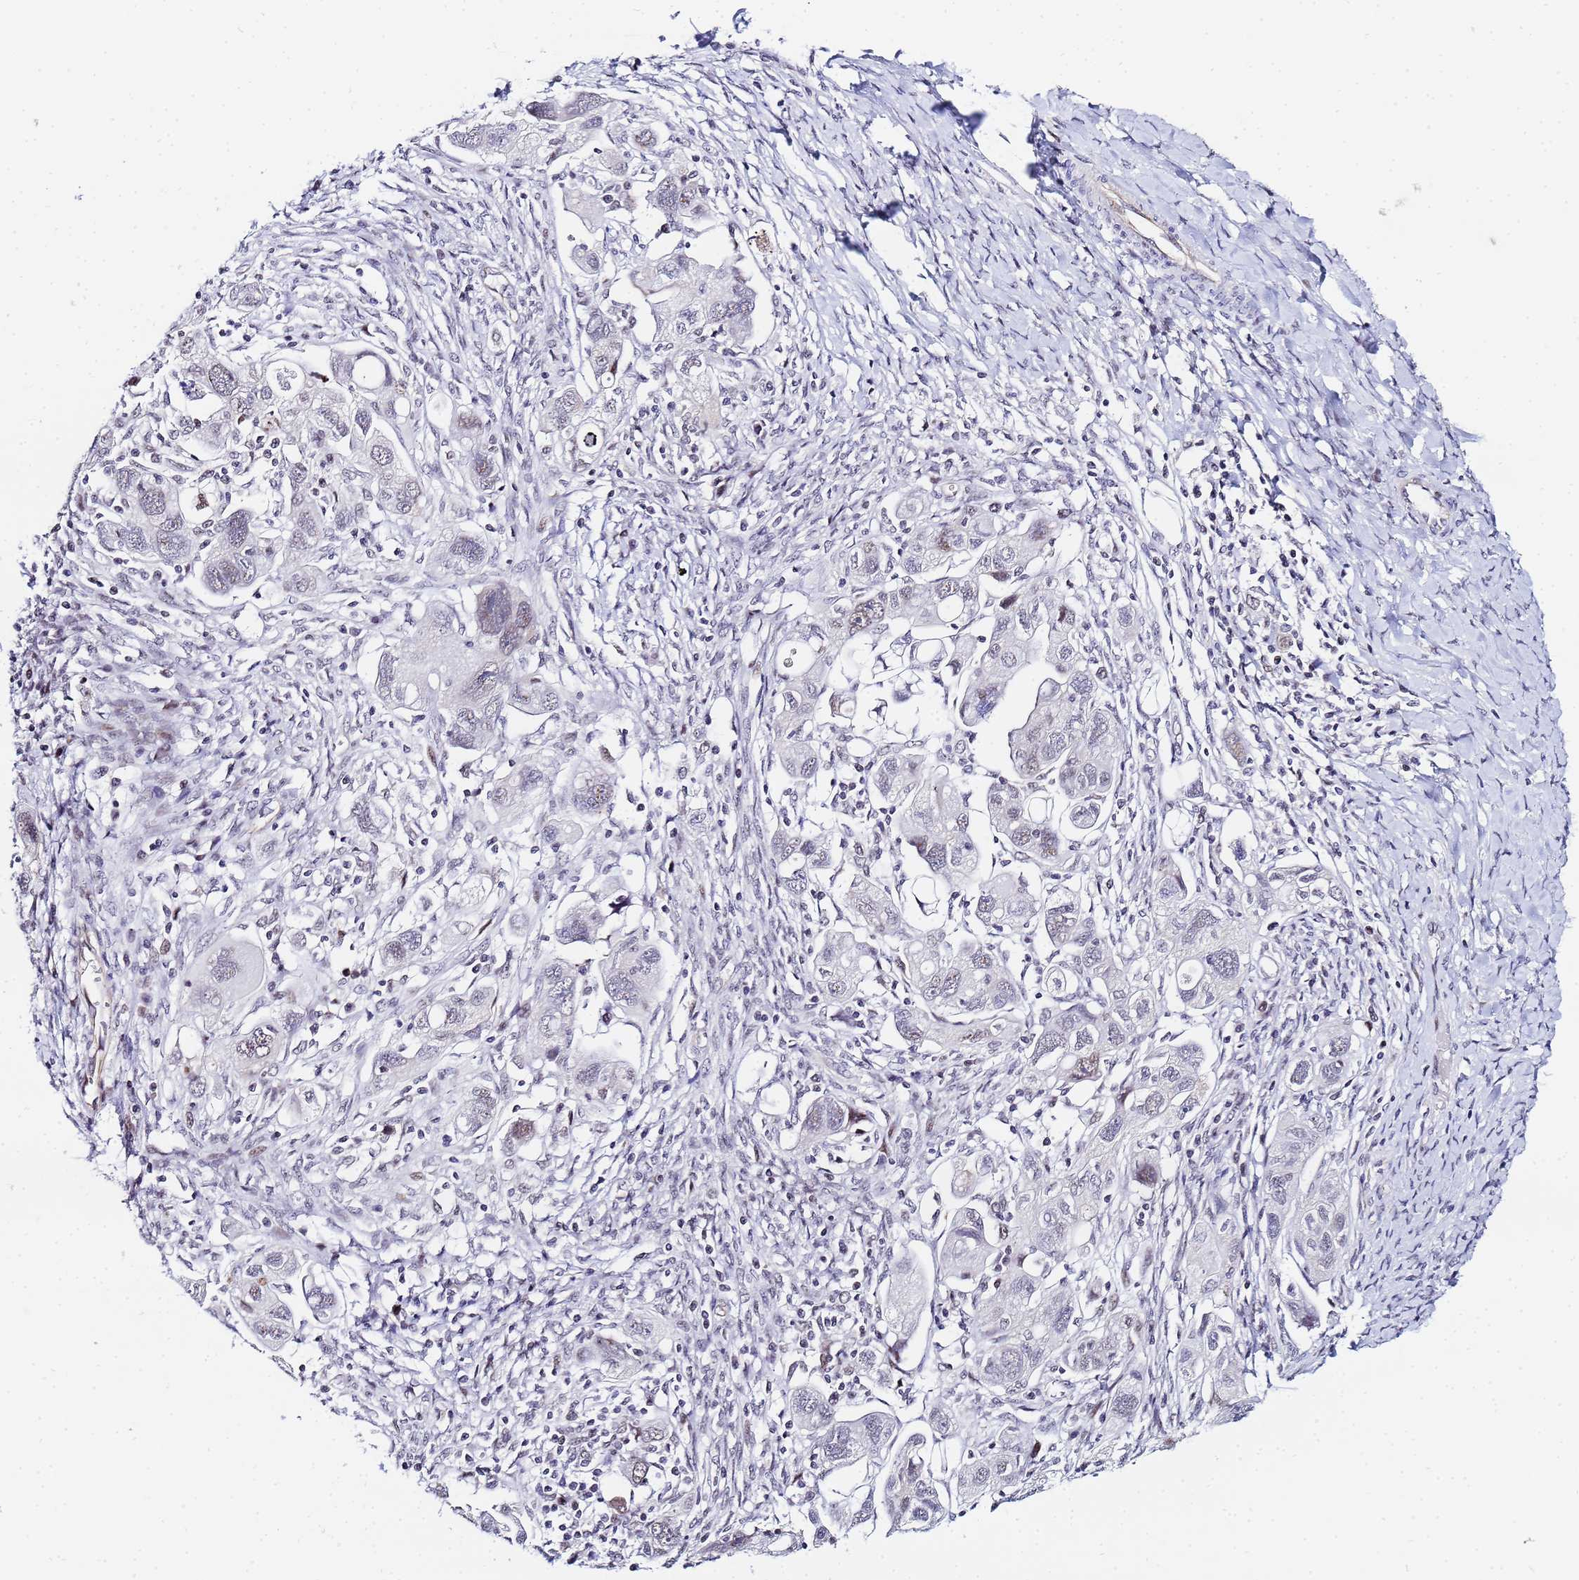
{"staining": {"intensity": "weak", "quantity": "<25%", "location": "nuclear"}, "tissue": "ovarian cancer", "cell_type": "Tumor cells", "image_type": "cancer", "snomed": [{"axis": "morphology", "description": "Carcinoma, NOS"}, {"axis": "morphology", "description": "Cystadenocarcinoma, serous, NOS"}, {"axis": "topography", "description": "Ovary"}], "caption": "An image of human ovarian carcinoma is negative for staining in tumor cells. (Stains: DAB immunohistochemistry (IHC) with hematoxylin counter stain, Microscopy: brightfield microscopy at high magnification).", "gene": "CKMT1A", "patient": {"sex": "female", "age": 69}}